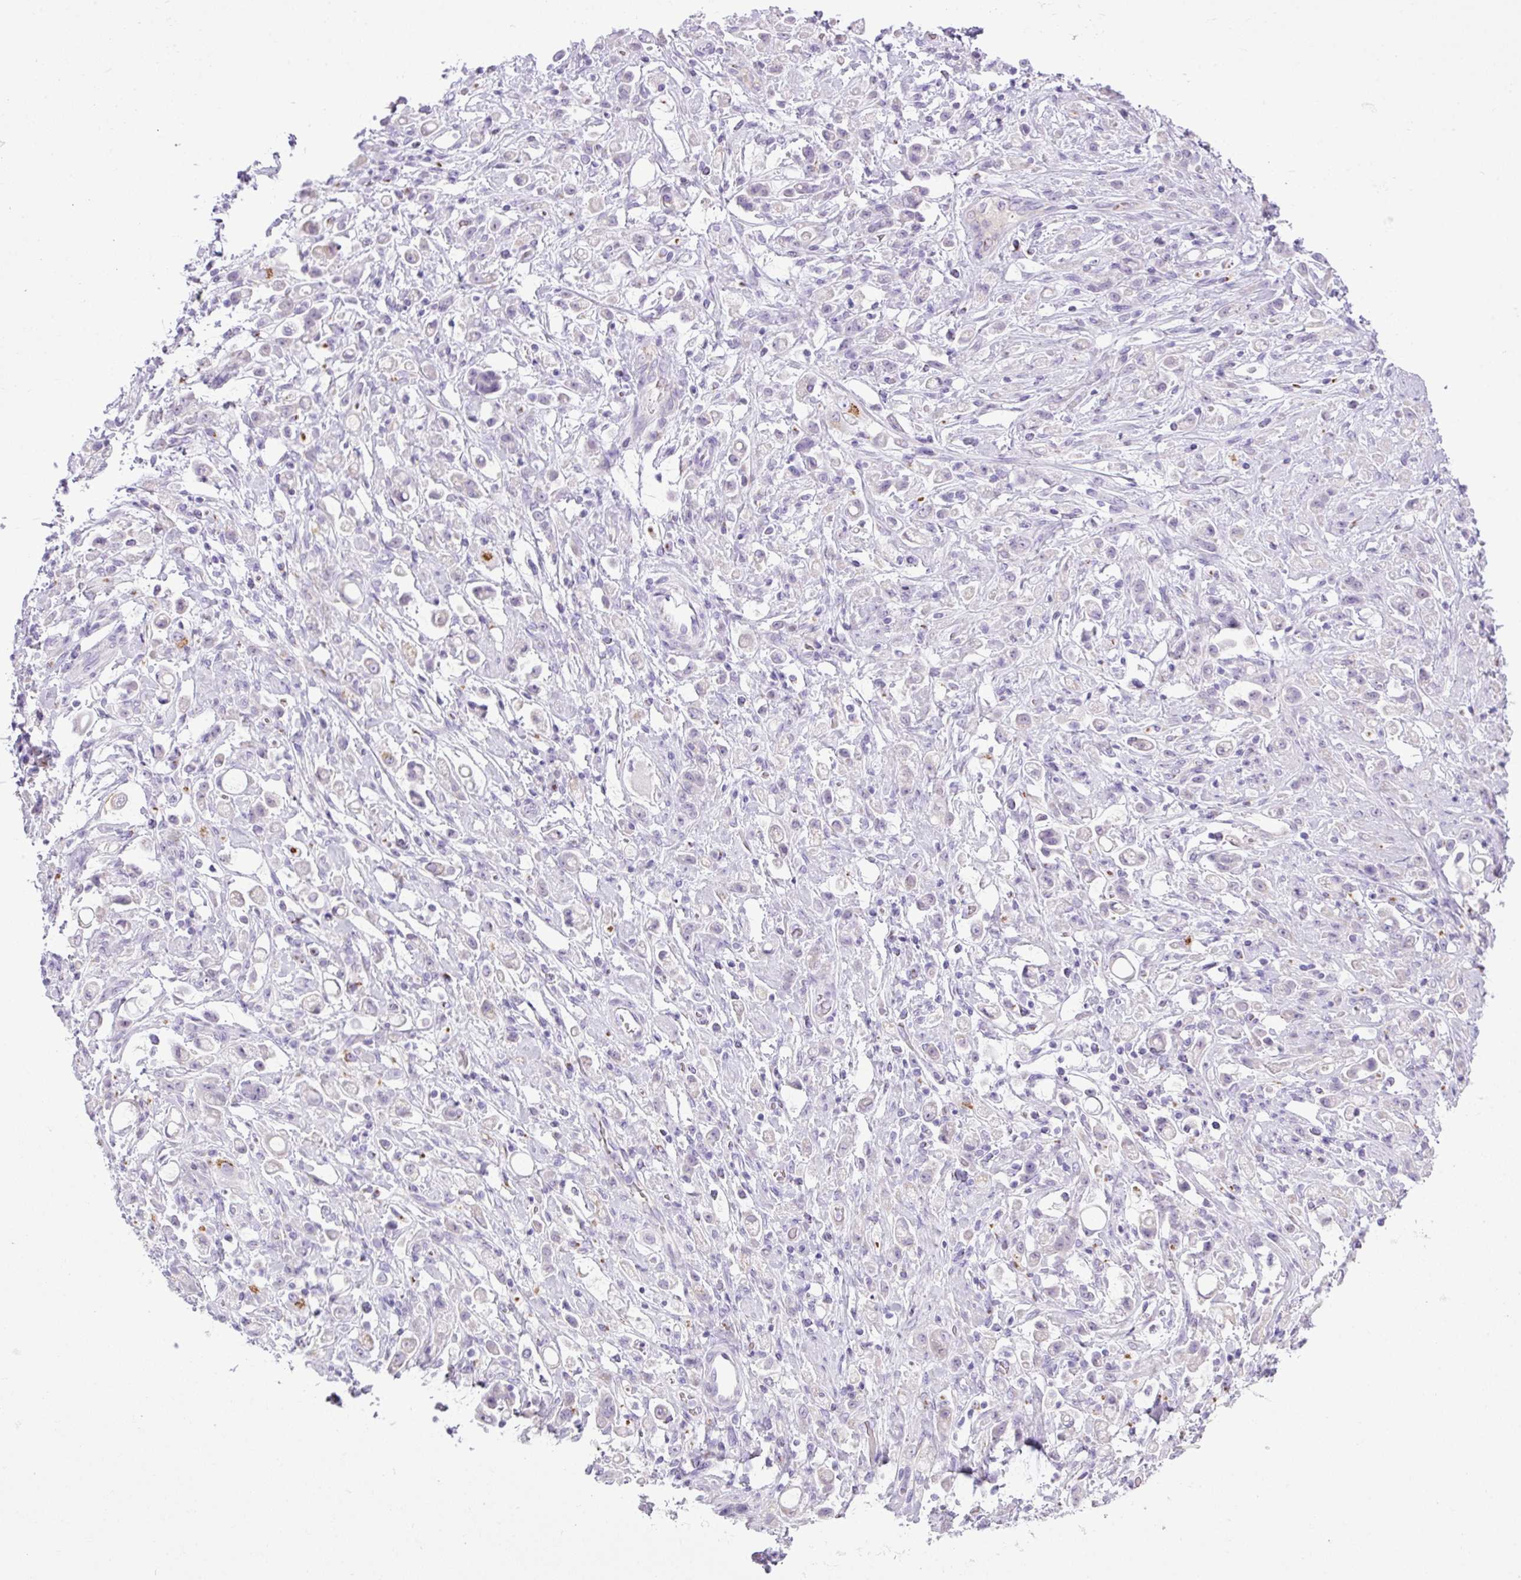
{"staining": {"intensity": "negative", "quantity": "none", "location": "none"}, "tissue": "stomach cancer", "cell_type": "Tumor cells", "image_type": "cancer", "snomed": [{"axis": "morphology", "description": "Adenocarcinoma, NOS"}, {"axis": "topography", "description": "Stomach"}], "caption": "The image reveals no staining of tumor cells in stomach cancer (adenocarcinoma). (Brightfield microscopy of DAB (3,3'-diaminobenzidine) immunohistochemistry (IHC) at high magnification).", "gene": "FAM43A", "patient": {"sex": "female", "age": 60}}